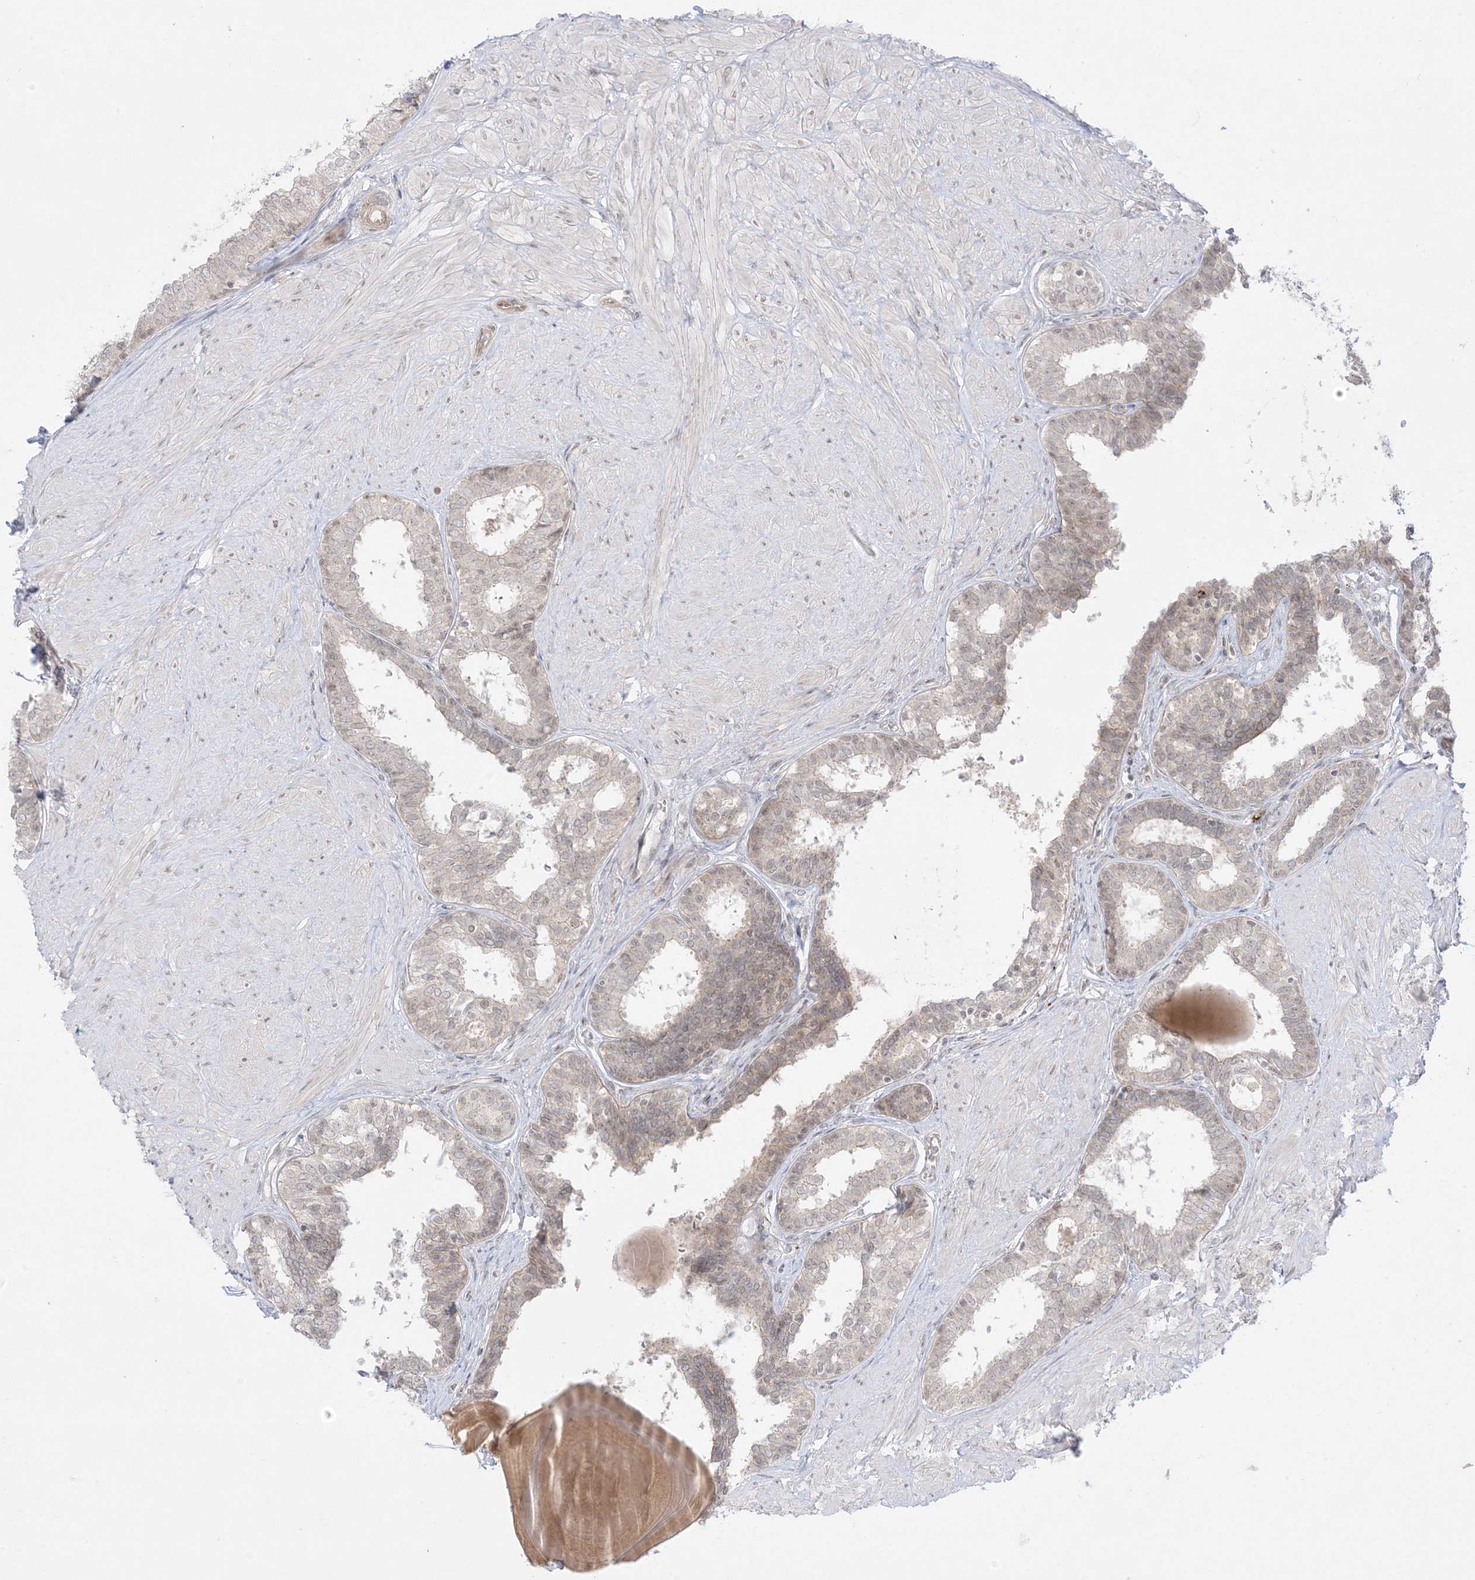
{"staining": {"intensity": "weak", "quantity": ">75%", "location": "cytoplasmic/membranous,nuclear"}, "tissue": "prostate", "cell_type": "Glandular cells", "image_type": "normal", "snomed": [{"axis": "morphology", "description": "Normal tissue, NOS"}, {"axis": "topography", "description": "Prostate"}], "caption": "Protein staining by immunohistochemistry displays weak cytoplasmic/membranous,nuclear positivity in about >75% of glandular cells in benign prostate. The protein is stained brown, and the nuclei are stained in blue (DAB IHC with brightfield microscopy, high magnification).", "gene": "PTK6", "patient": {"sex": "male", "age": 48}}